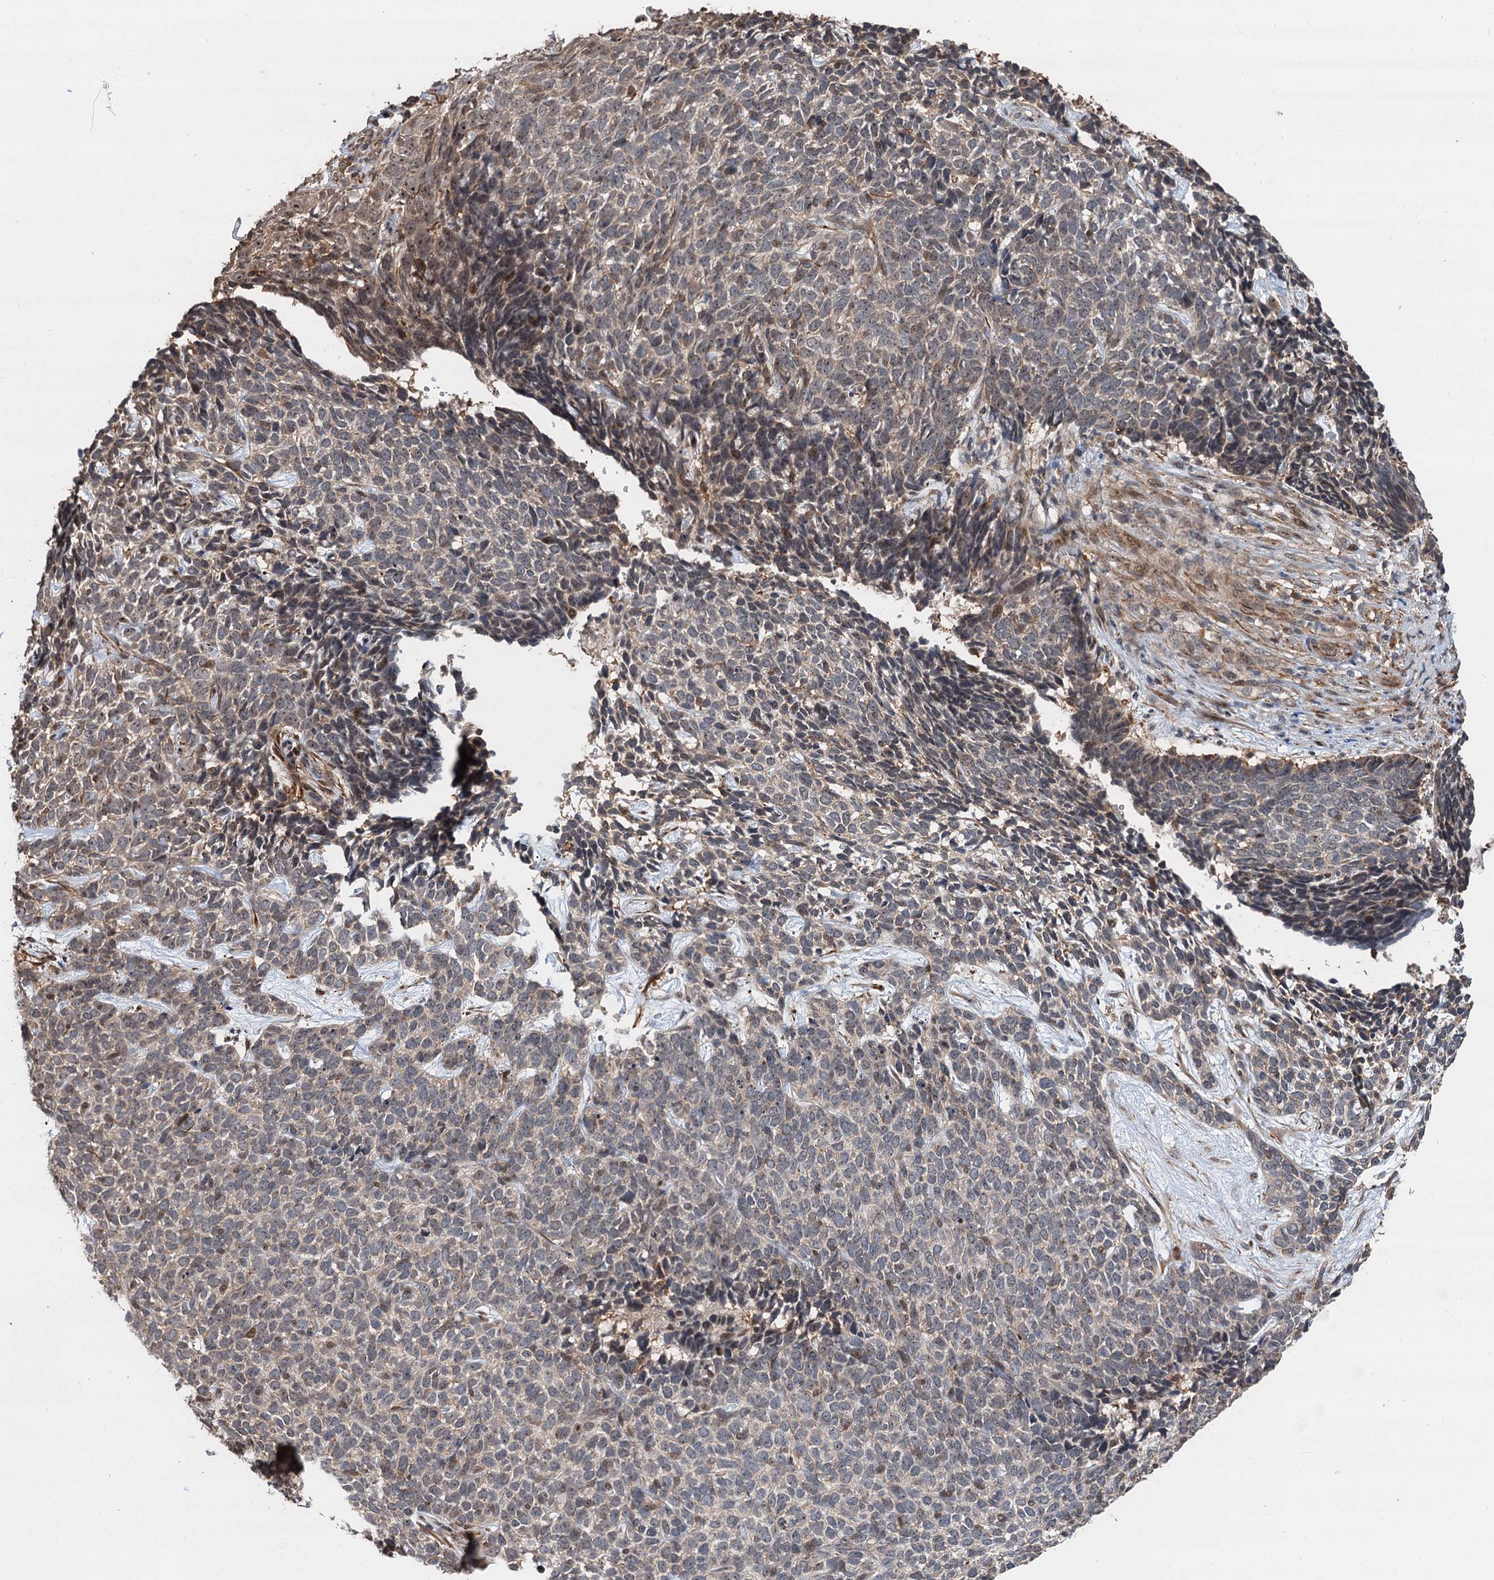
{"staining": {"intensity": "moderate", "quantity": ">75%", "location": "cytoplasmic/membranous,nuclear"}, "tissue": "skin cancer", "cell_type": "Tumor cells", "image_type": "cancer", "snomed": [{"axis": "morphology", "description": "Basal cell carcinoma"}, {"axis": "topography", "description": "Skin"}], "caption": "Immunohistochemistry (IHC) image of skin cancer (basal cell carcinoma) stained for a protein (brown), which reveals medium levels of moderate cytoplasmic/membranous and nuclear positivity in about >75% of tumor cells.", "gene": "TMA16", "patient": {"sex": "female", "age": 84}}